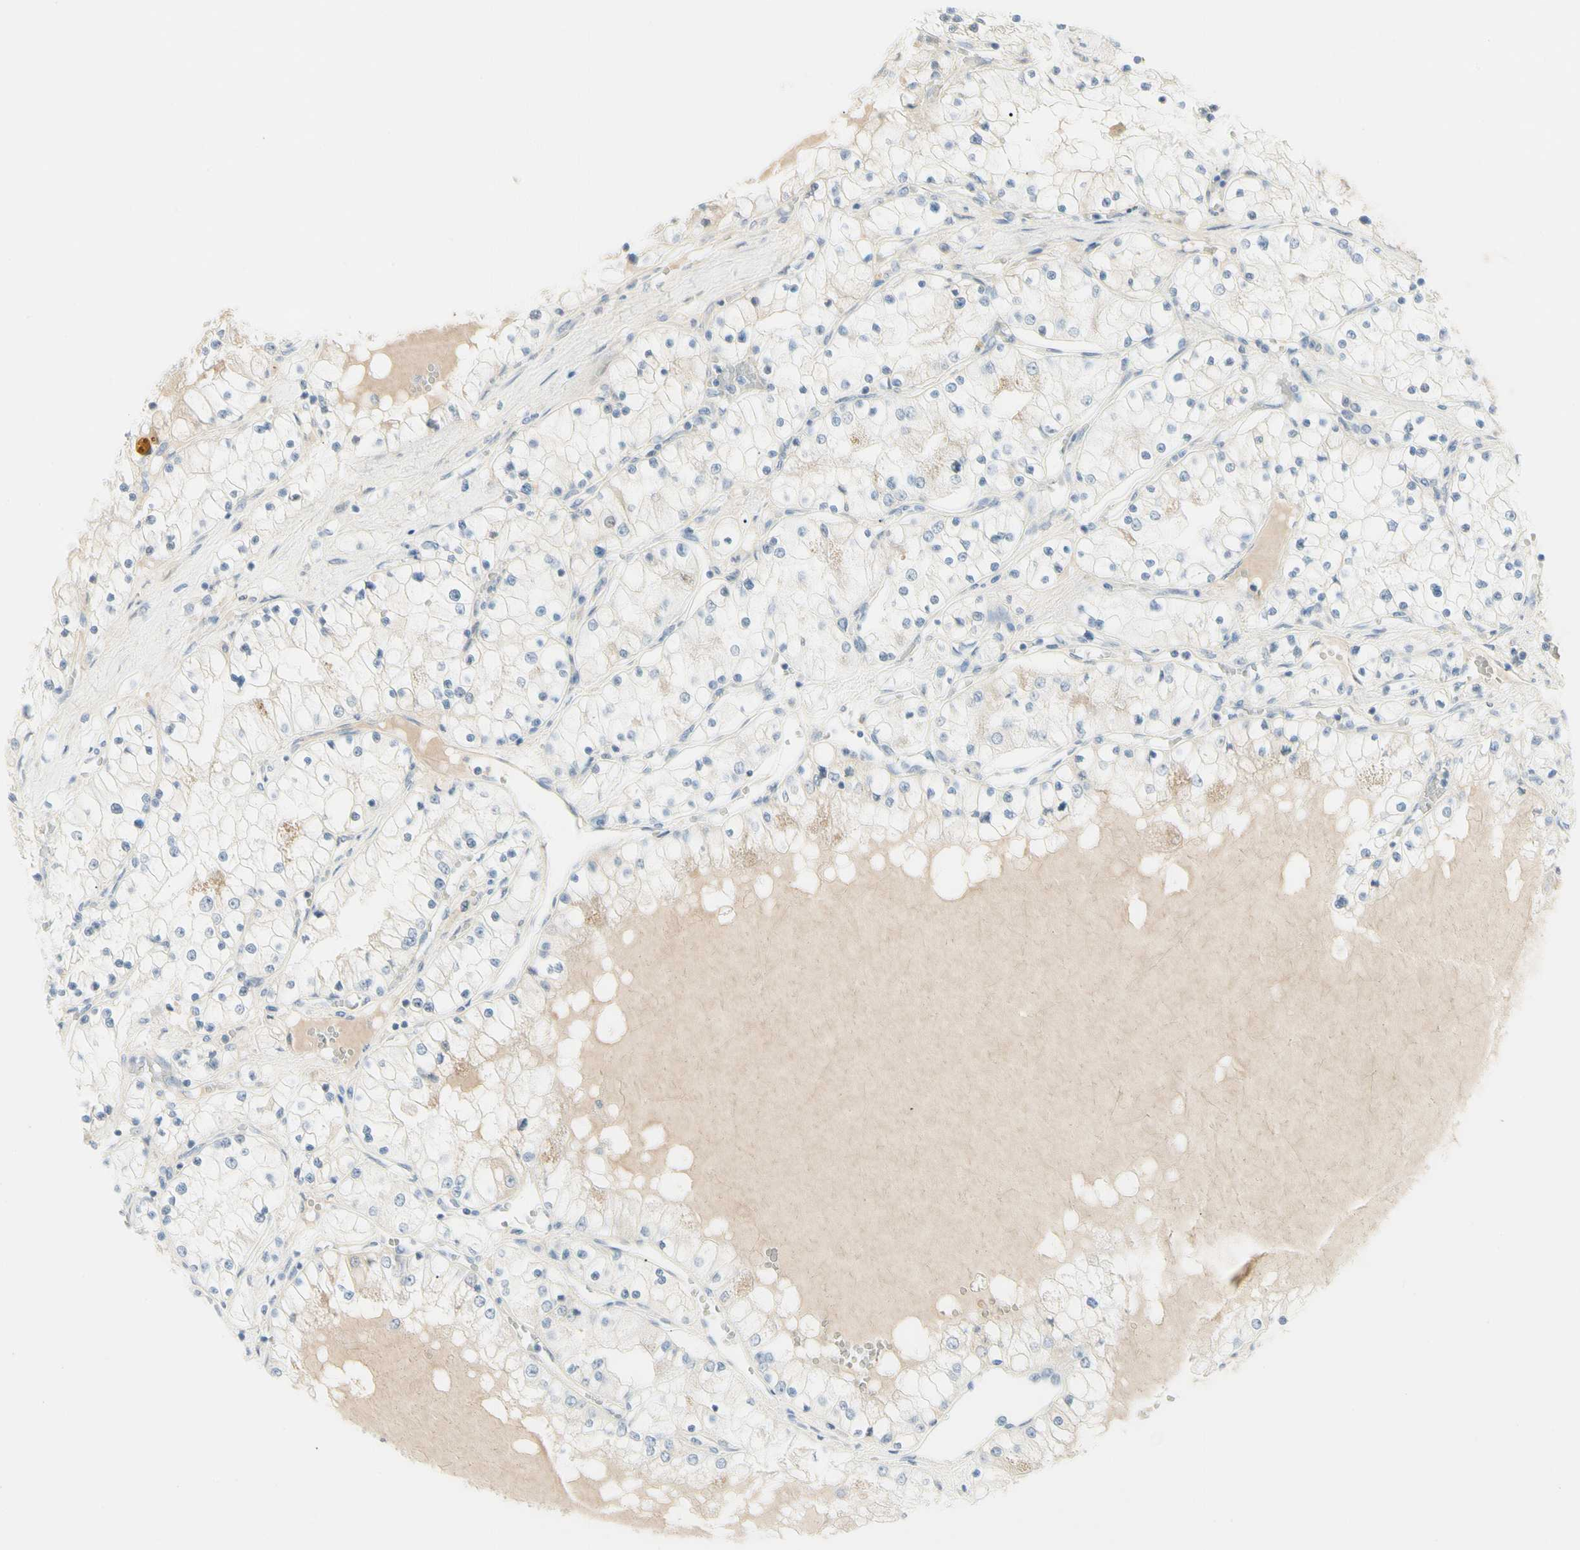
{"staining": {"intensity": "negative", "quantity": "none", "location": "none"}, "tissue": "renal cancer", "cell_type": "Tumor cells", "image_type": "cancer", "snomed": [{"axis": "morphology", "description": "Adenocarcinoma, NOS"}, {"axis": "topography", "description": "Kidney"}], "caption": "This is an IHC micrograph of adenocarcinoma (renal). There is no staining in tumor cells.", "gene": "ALDH18A1", "patient": {"sex": "male", "age": 68}}